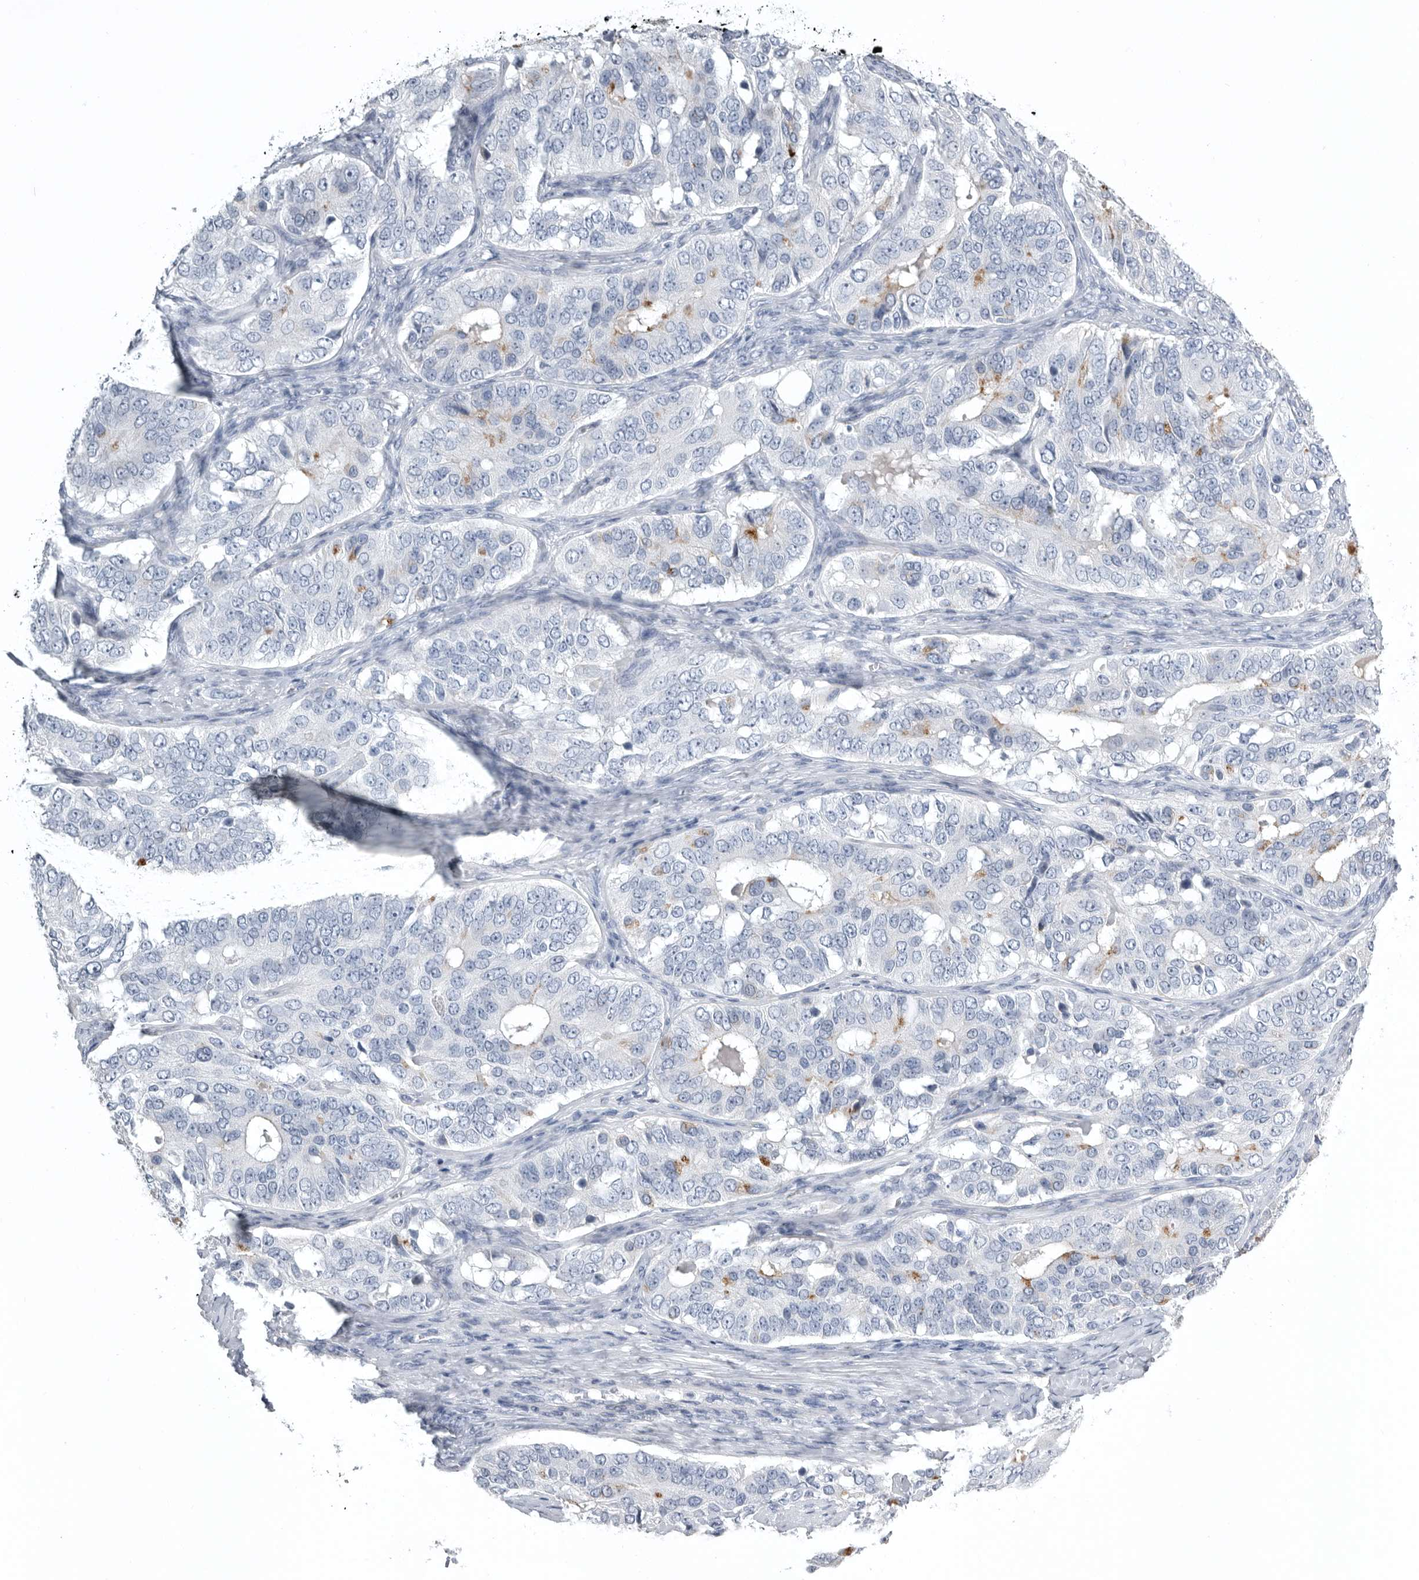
{"staining": {"intensity": "weak", "quantity": "<25%", "location": "cytoplasmic/membranous"}, "tissue": "ovarian cancer", "cell_type": "Tumor cells", "image_type": "cancer", "snomed": [{"axis": "morphology", "description": "Carcinoma, endometroid"}, {"axis": "topography", "description": "Ovary"}], "caption": "Immunohistochemistry of ovarian endometroid carcinoma exhibits no staining in tumor cells. (DAB IHC visualized using brightfield microscopy, high magnification).", "gene": "TIMP1", "patient": {"sex": "female", "age": 51}}